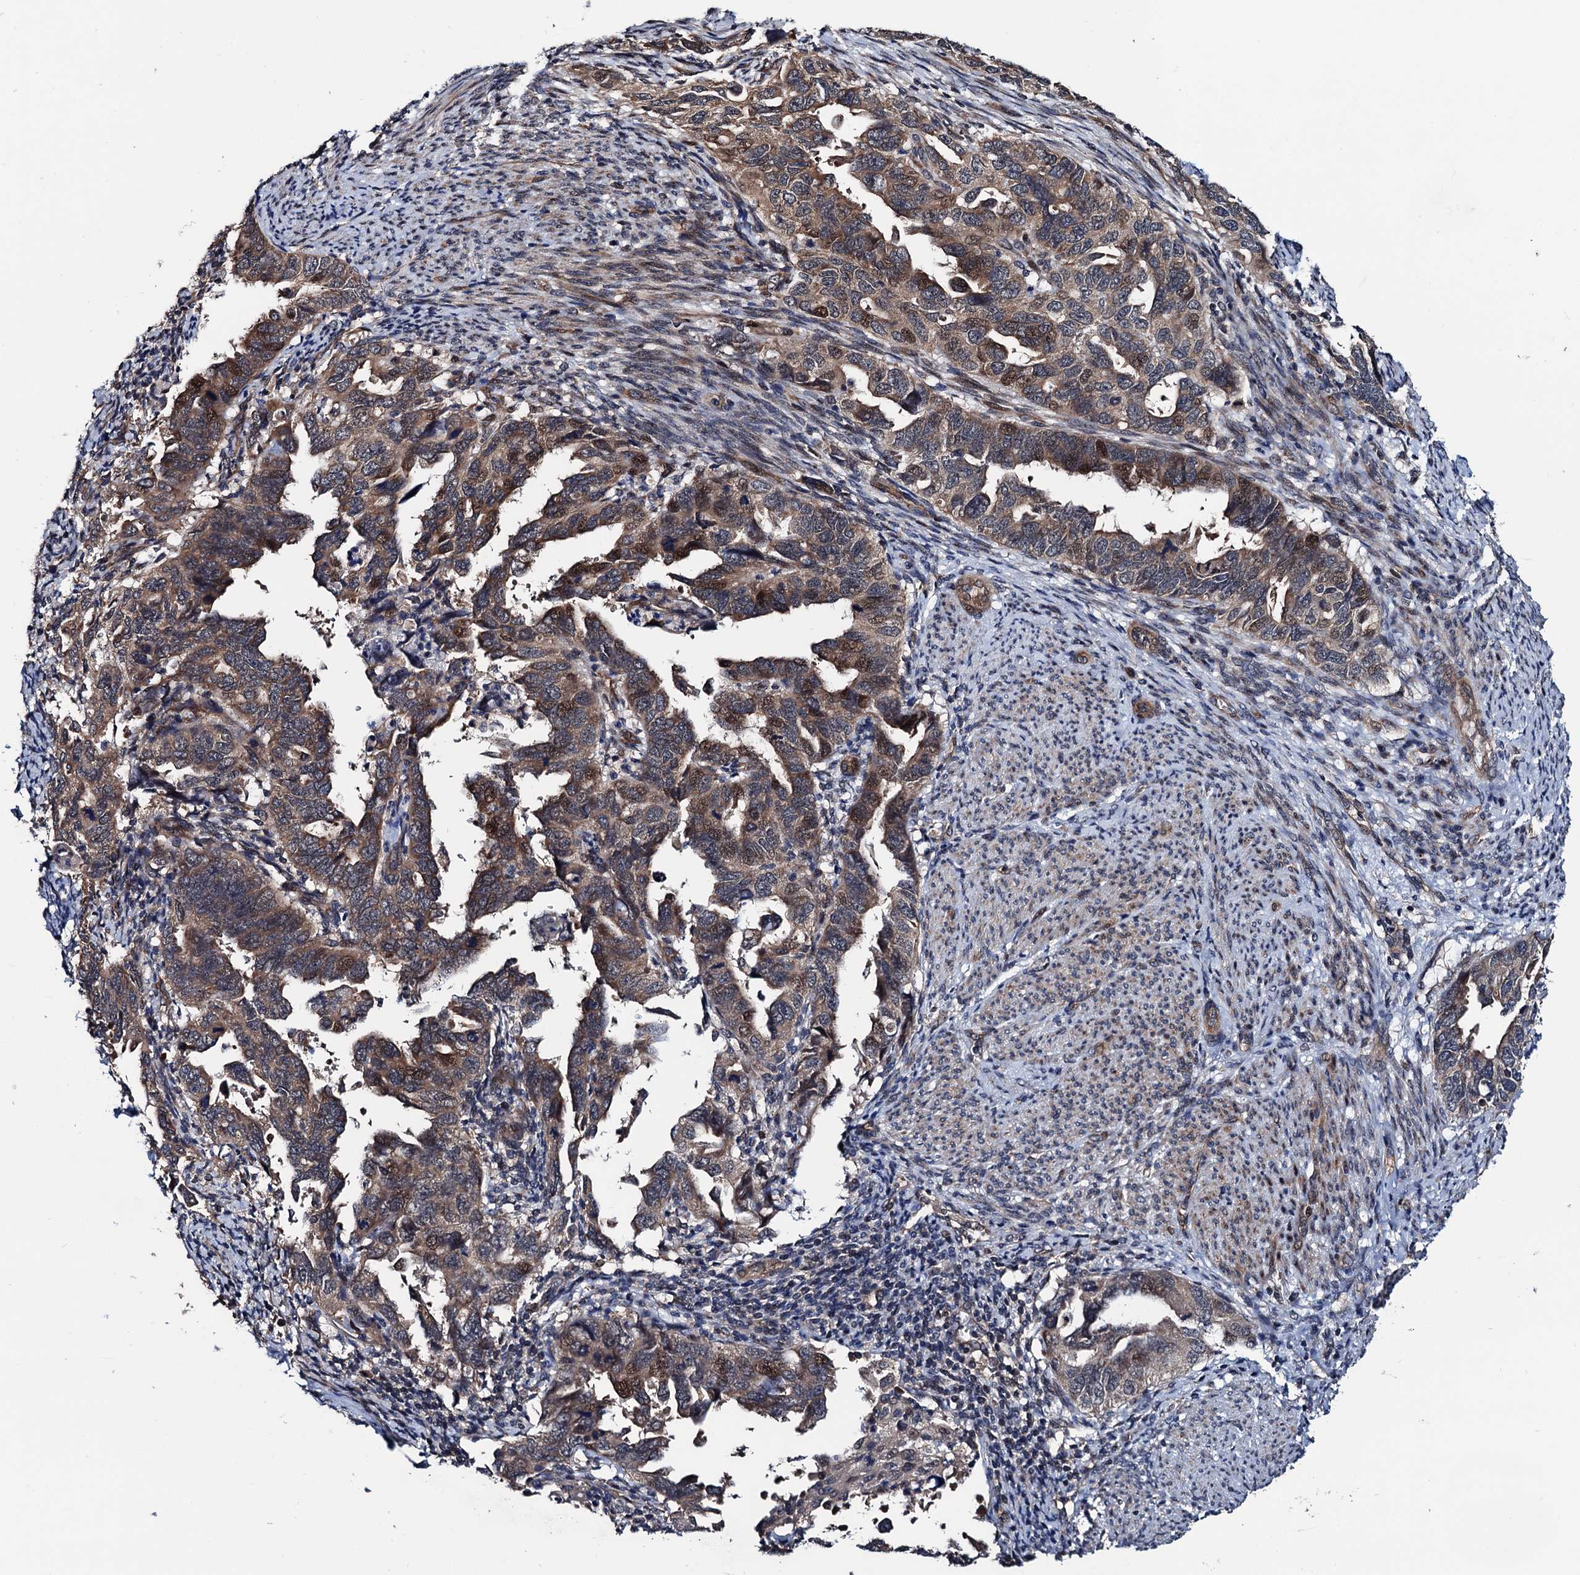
{"staining": {"intensity": "moderate", "quantity": ">75%", "location": "cytoplasmic/membranous"}, "tissue": "endometrial cancer", "cell_type": "Tumor cells", "image_type": "cancer", "snomed": [{"axis": "morphology", "description": "Adenocarcinoma, NOS"}, {"axis": "topography", "description": "Endometrium"}], "caption": "Immunohistochemistry photomicrograph of neoplastic tissue: endometrial cancer (adenocarcinoma) stained using immunohistochemistry (IHC) exhibits medium levels of moderate protein expression localized specifically in the cytoplasmic/membranous of tumor cells, appearing as a cytoplasmic/membranous brown color.", "gene": "NAA16", "patient": {"sex": "female", "age": 65}}